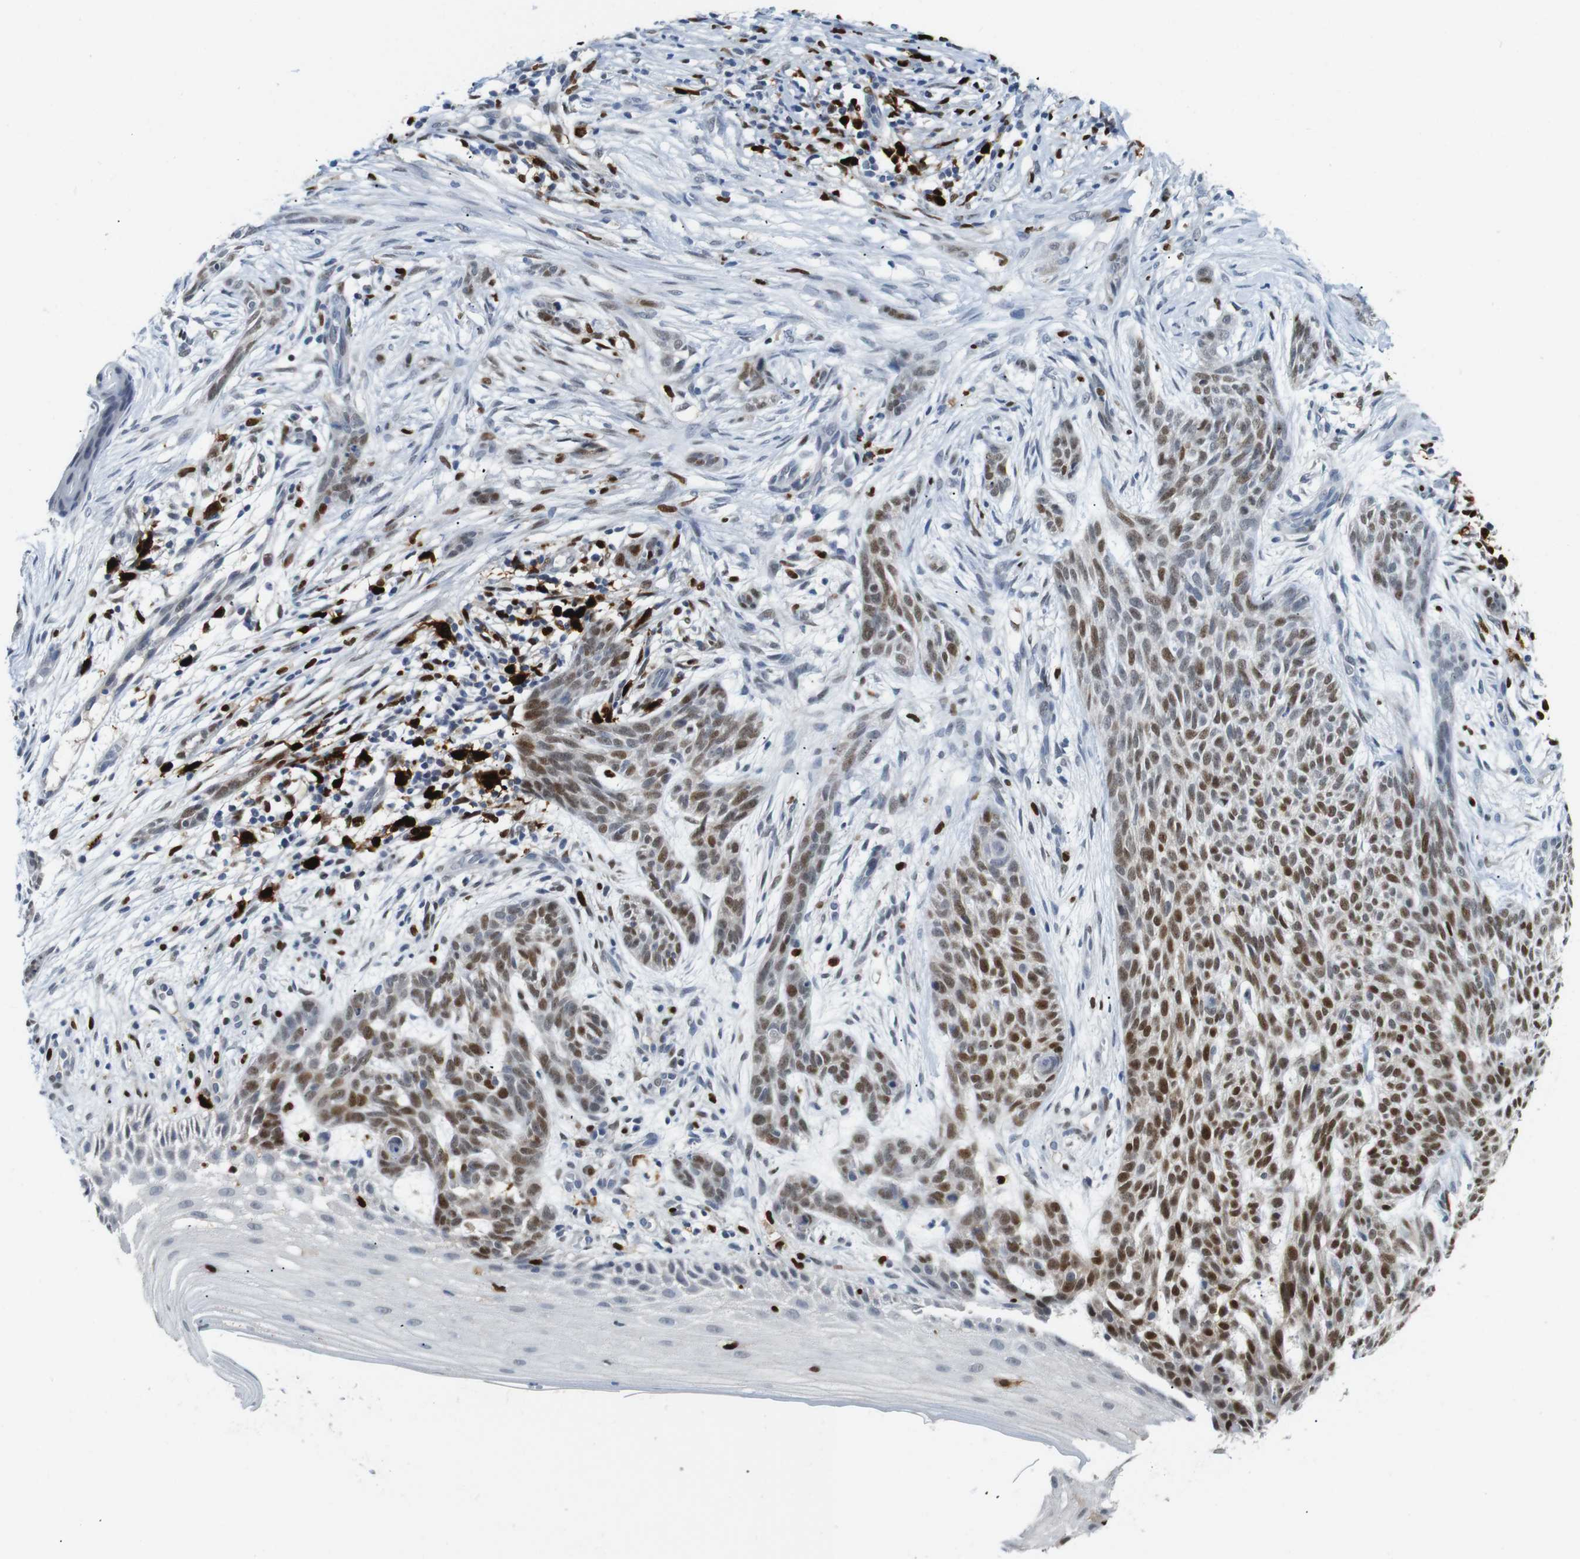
{"staining": {"intensity": "moderate", "quantity": ">75%", "location": "nuclear"}, "tissue": "skin cancer", "cell_type": "Tumor cells", "image_type": "cancer", "snomed": [{"axis": "morphology", "description": "Basal cell carcinoma"}, {"axis": "topography", "description": "Skin"}], "caption": "Protein staining displays moderate nuclear positivity in approximately >75% of tumor cells in skin basal cell carcinoma.", "gene": "IRF8", "patient": {"sex": "female", "age": 59}}